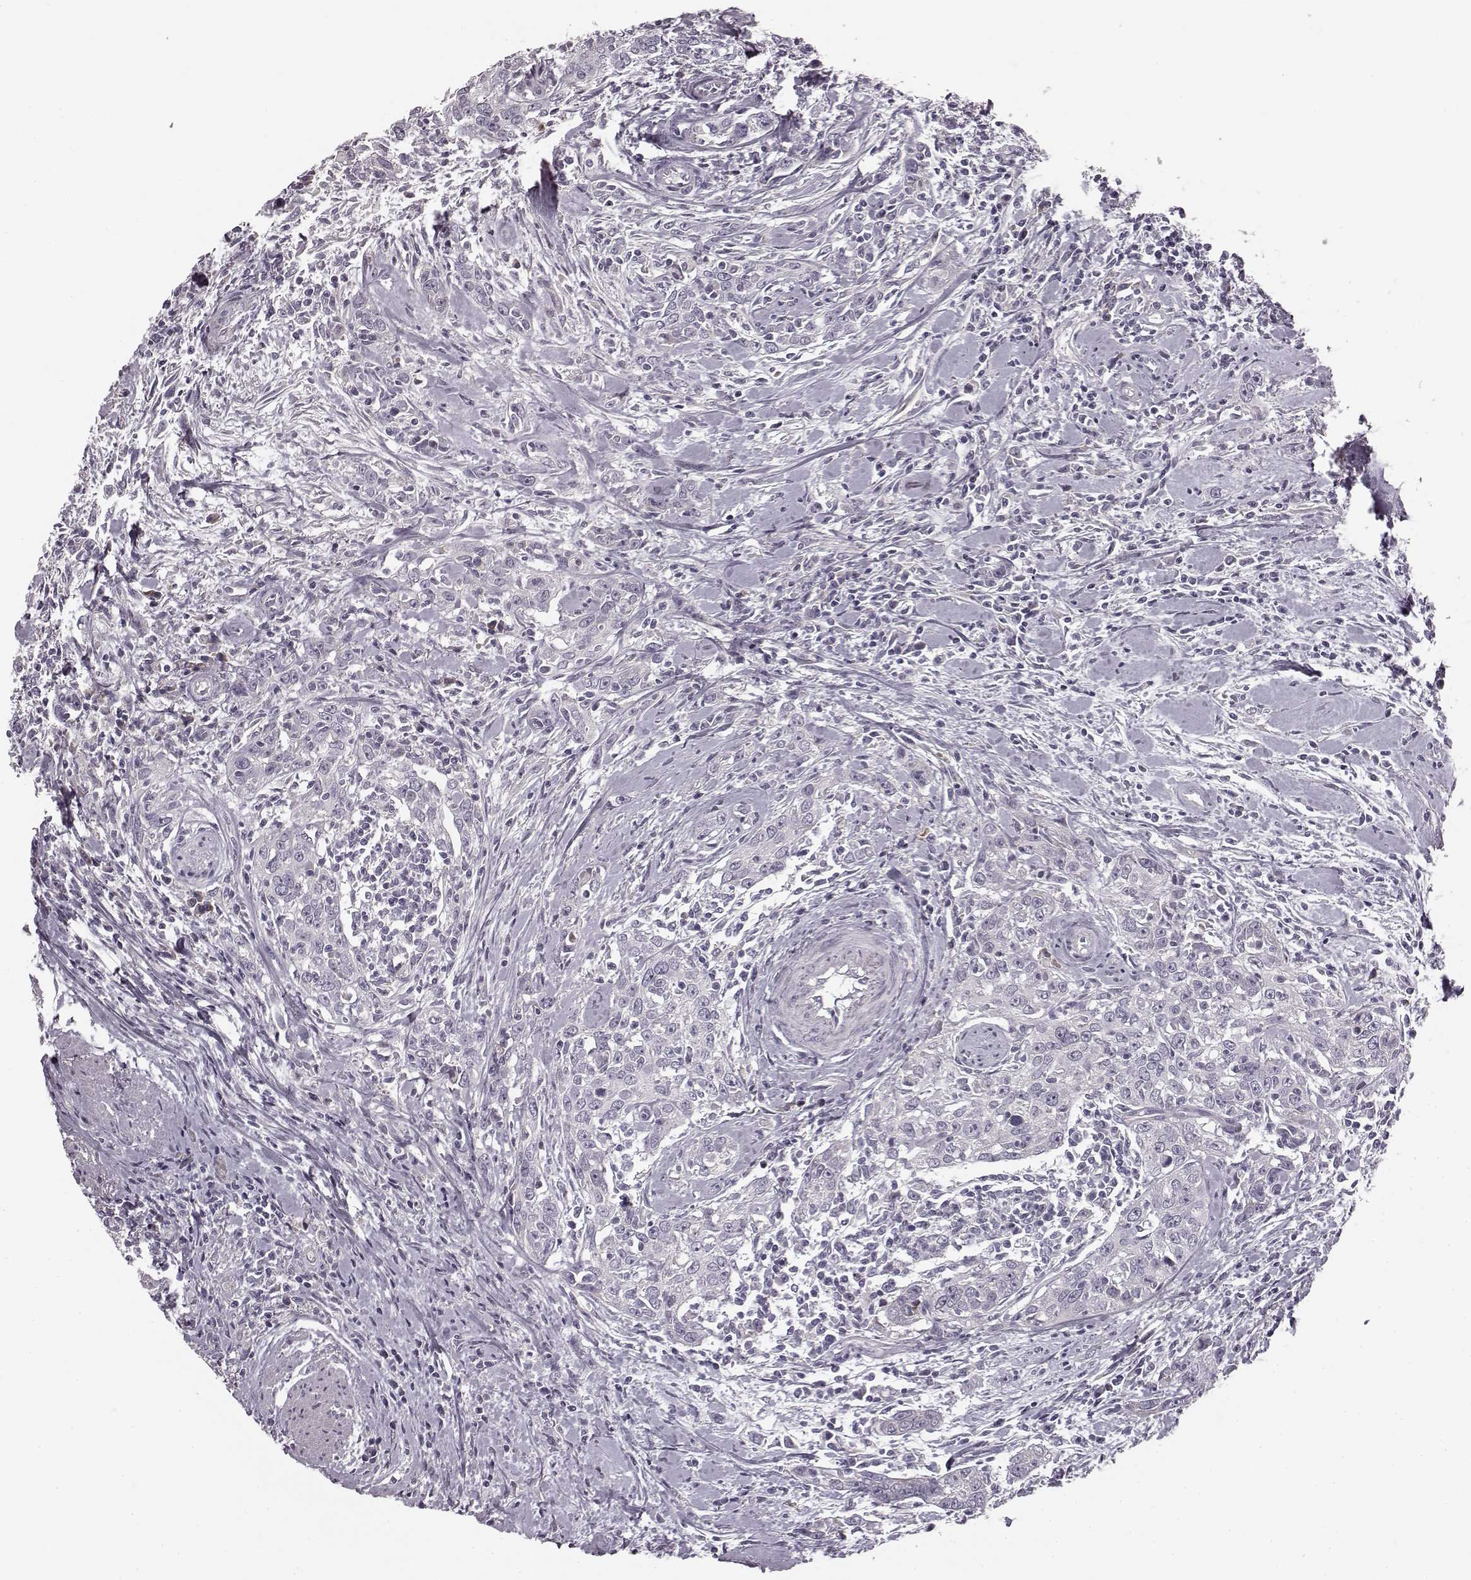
{"staining": {"intensity": "negative", "quantity": "none", "location": "none"}, "tissue": "urothelial cancer", "cell_type": "Tumor cells", "image_type": "cancer", "snomed": [{"axis": "morphology", "description": "Urothelial carcinoma, High grade"}, {"axis": "topography", "description": "Urinary bladder"}], "caption": "Tumor cells are negative for protein expression in human urothelial cancer.", "gene": "FAM234B", "patient": {"sex": "male", "age": 83}}